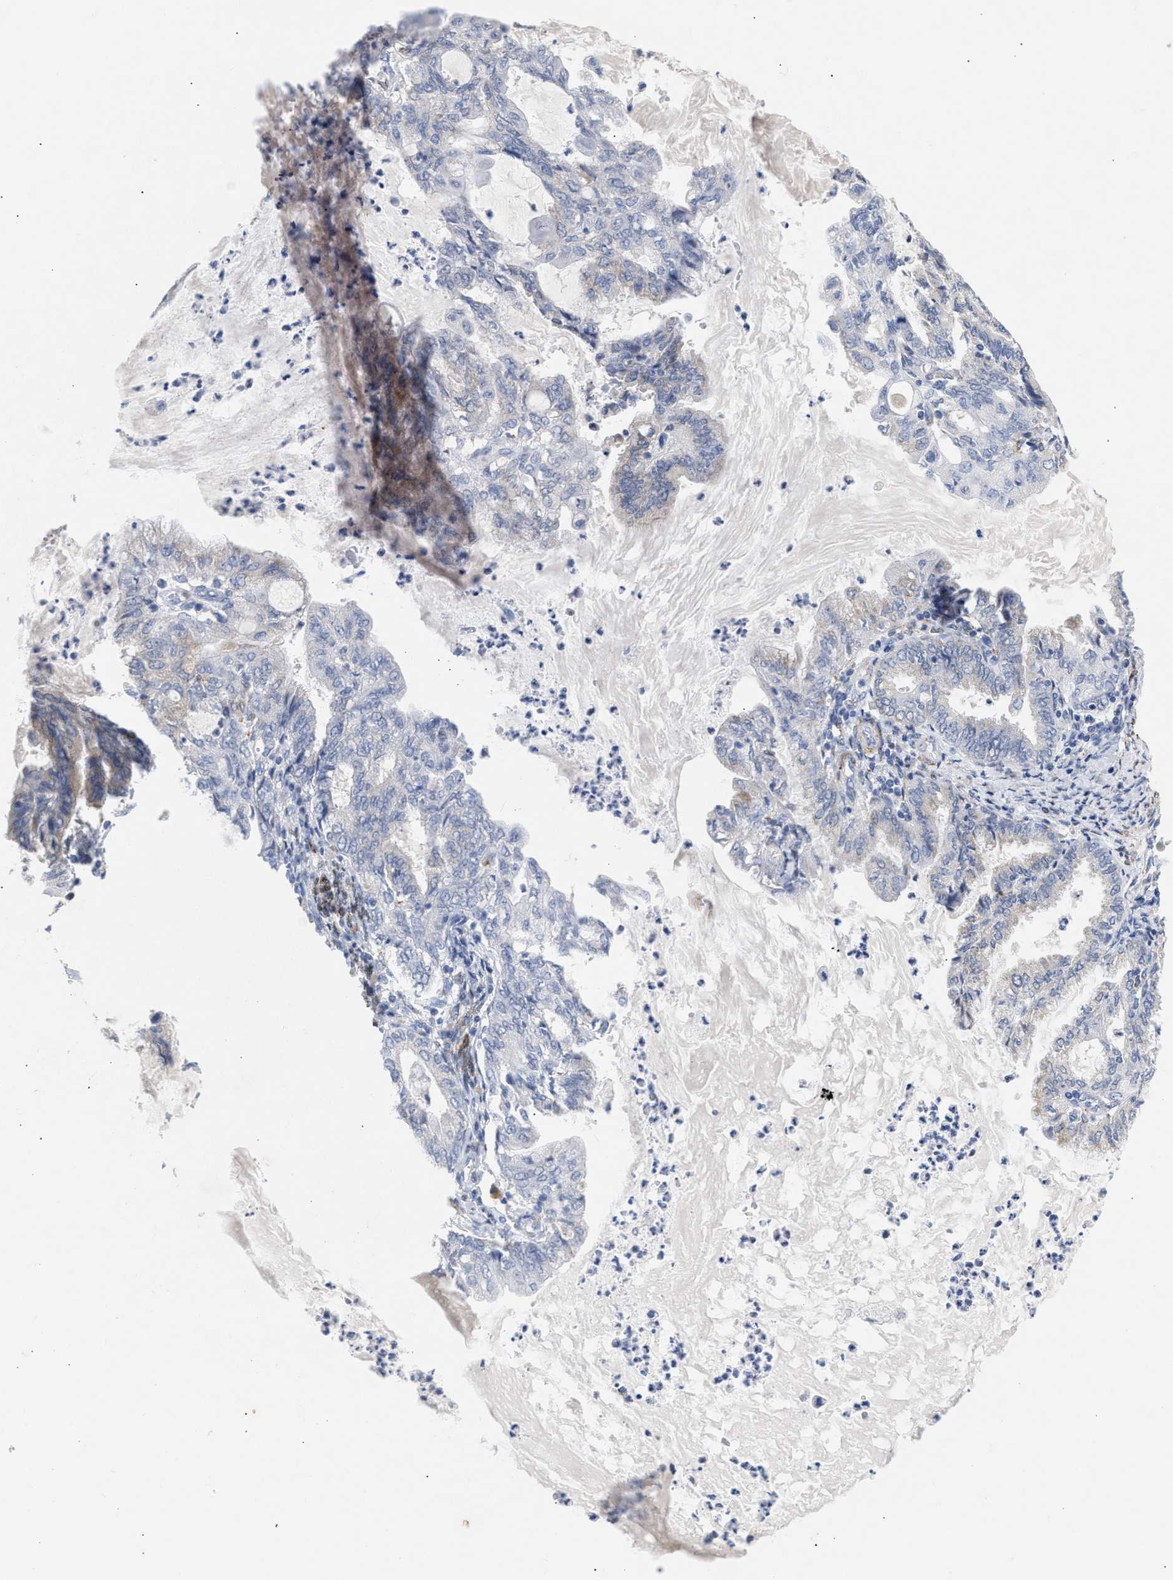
{"staining": {"intensity": "negative", "quantity": "none", "location": "none"}, "tissue": "endometrial cancer", "cell_type": "Tumor cells", "image_type": "cancer", "snomed": [{"axis": "morphology", "description": "Adenocarcinoma, NOS"}, {"axis": "topography", "description": "Endometrium"}], "caption": "Human endometrial cancer stained for a protein using IHC exhibits no staining in tumor cells.", "gene": "SELENOM", "patient": {"sex": "female", "age": 86}}